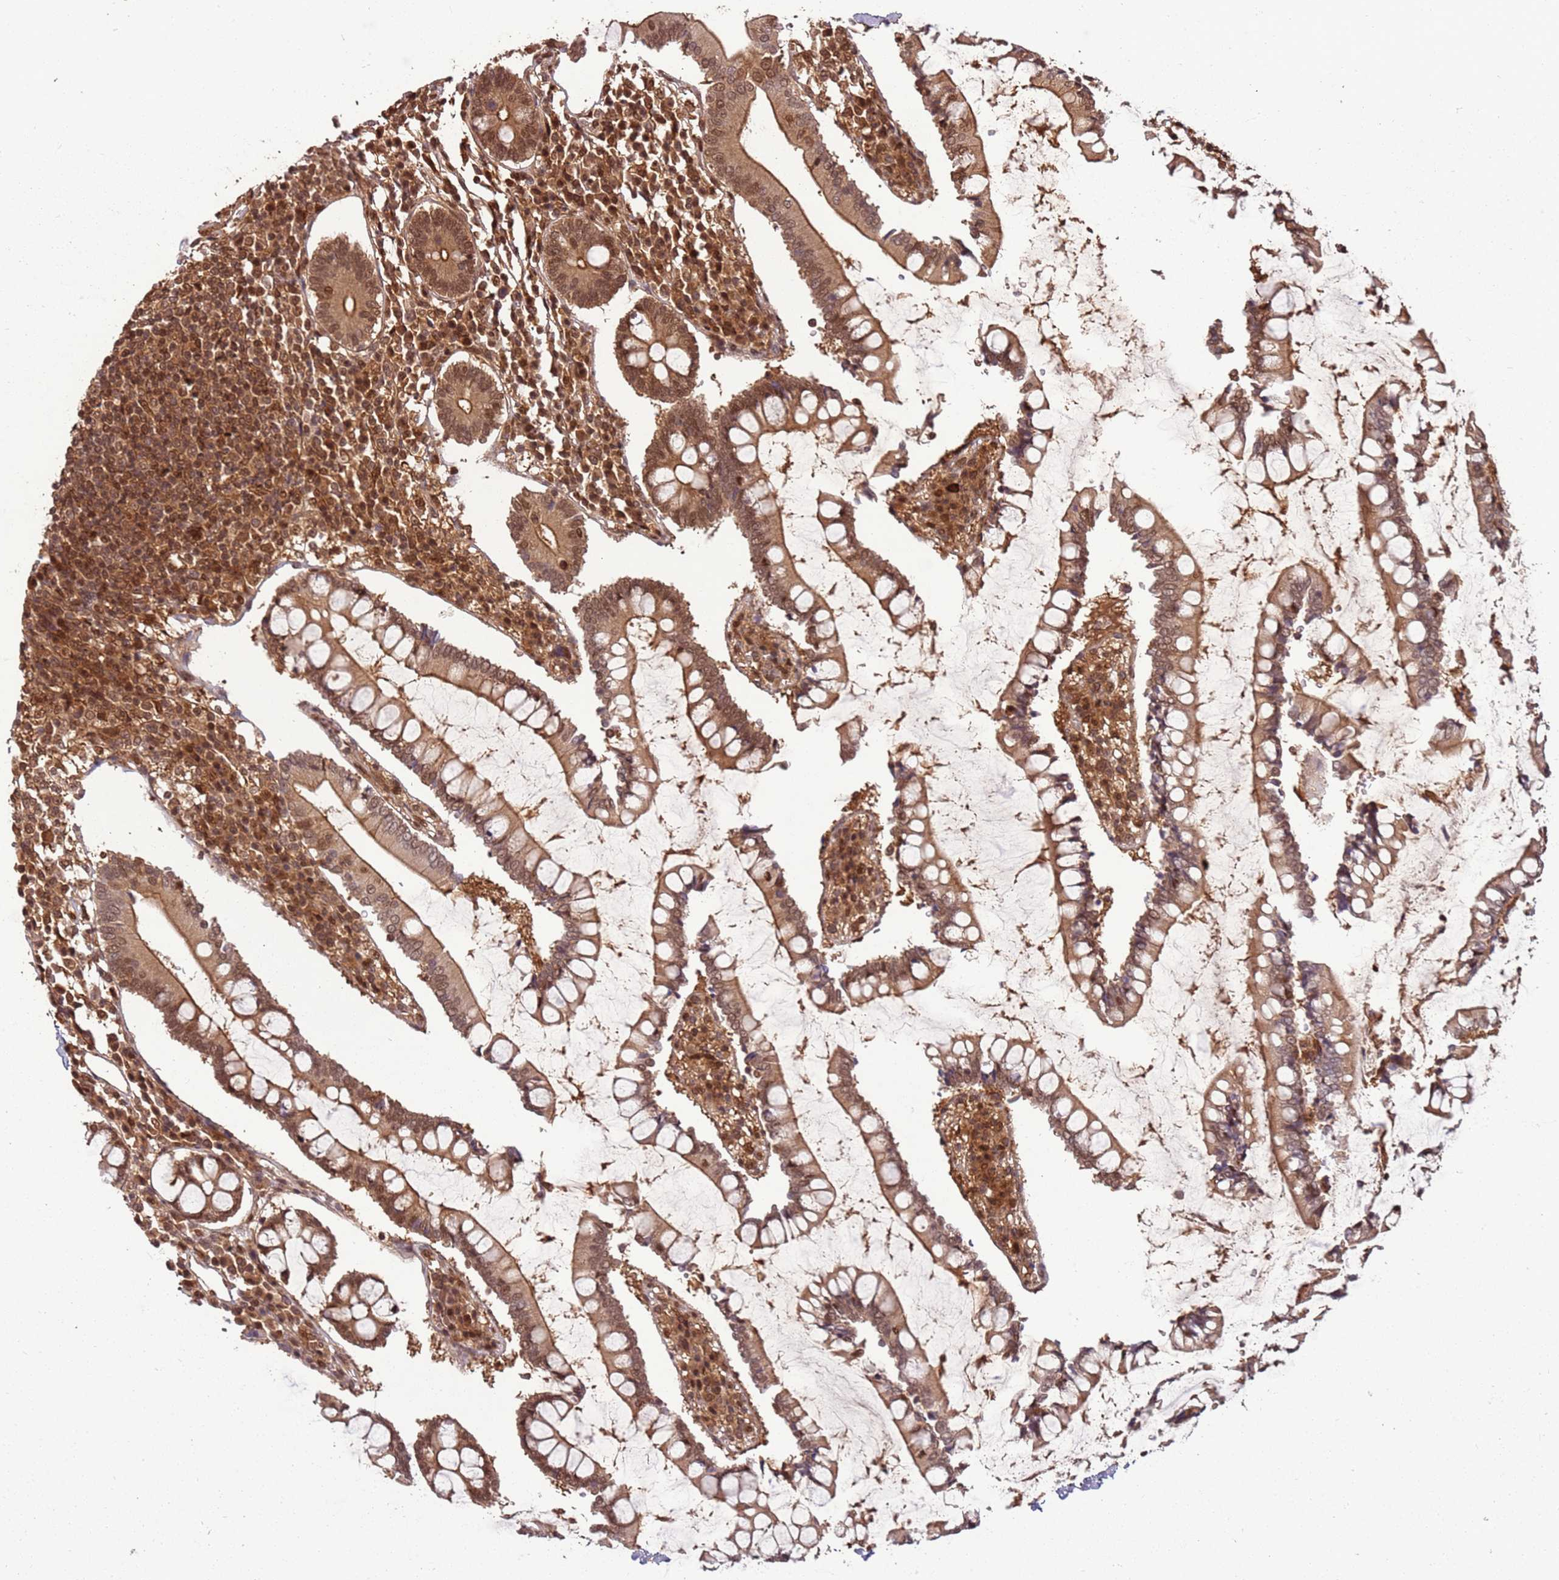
{"staining": {"intensity": "moderate", "quantity": ">75%", "location": "cytoplasmic/membranous,nuclear"}, "tissue": "colon", "cell_type": "Endothelial cells", "image_type": "normal", "snomed": [{"axis": "morphology", "description": "Normal tissue, NOS"}, {"axis": "topography", "description": "Colon"}], "caption": "Colon stained with DAB IHC displays medium levels of moderate cytoplasmic/membranous,nuclear expression in approximately >75% of endothelial cells. (Brightfield microscopy of DAB IHC at high magnification).", "gene": "PGLS", "patient": {"sex": "female", "age": 79}}